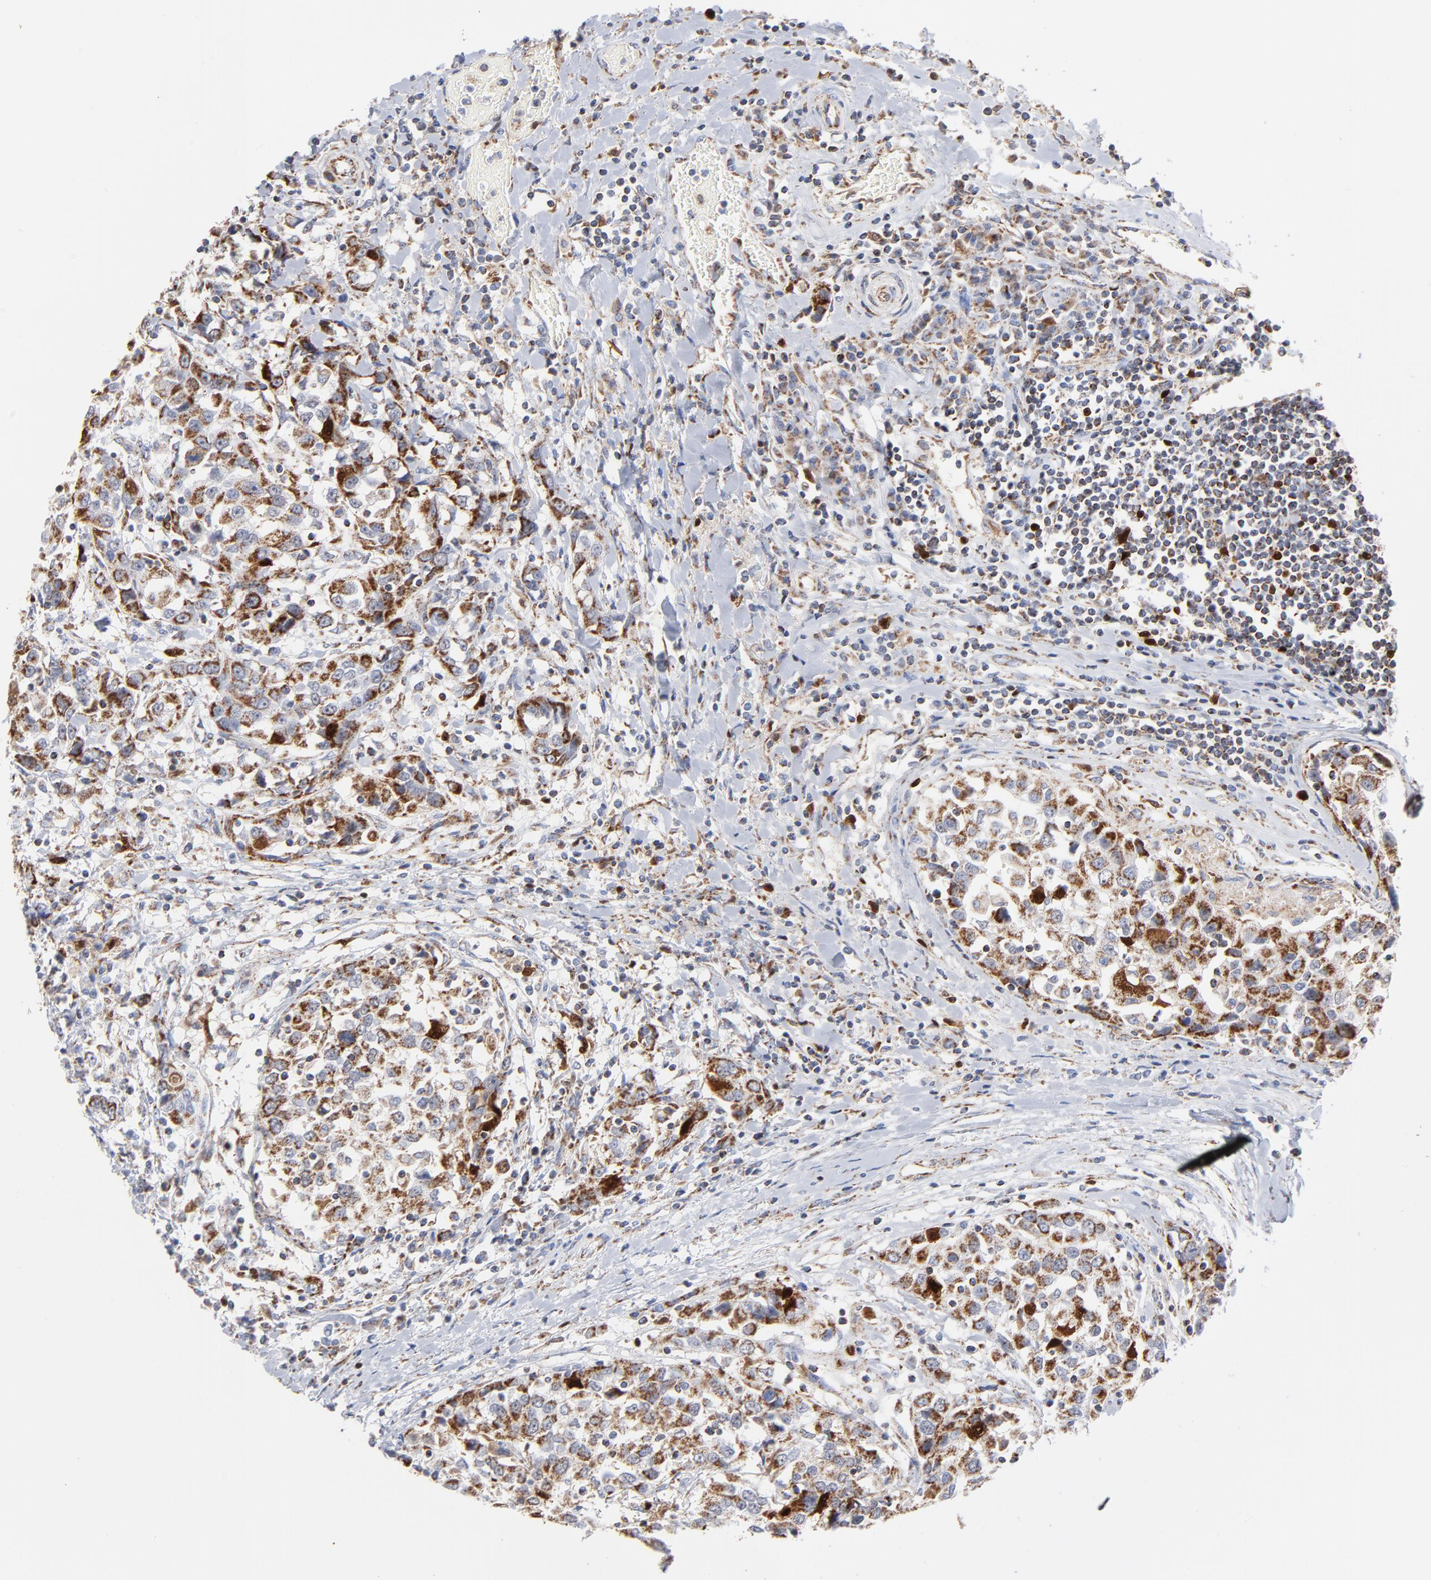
{"staining": {"intensity": "moderate", "quantity": ">75%", "location": "cytoplasmic/membranous"}, "tissue": "urothelial cancer", "cell_type": "Tumor cells", "image_type": "cancer", "snomed": [{"axis": "morphology", "description": "Urothelial carcinoma, High grade"}, {"axis": "topography", "description": "Urinary bladder"}], "caption": "A brown stain shows moderate cytoplasmic/membranous expression of a protein in high-grade urothelial carcinoma tumor cells.", "gene": "DIABLO", "patient": {"sex": "female", "age": 80}}